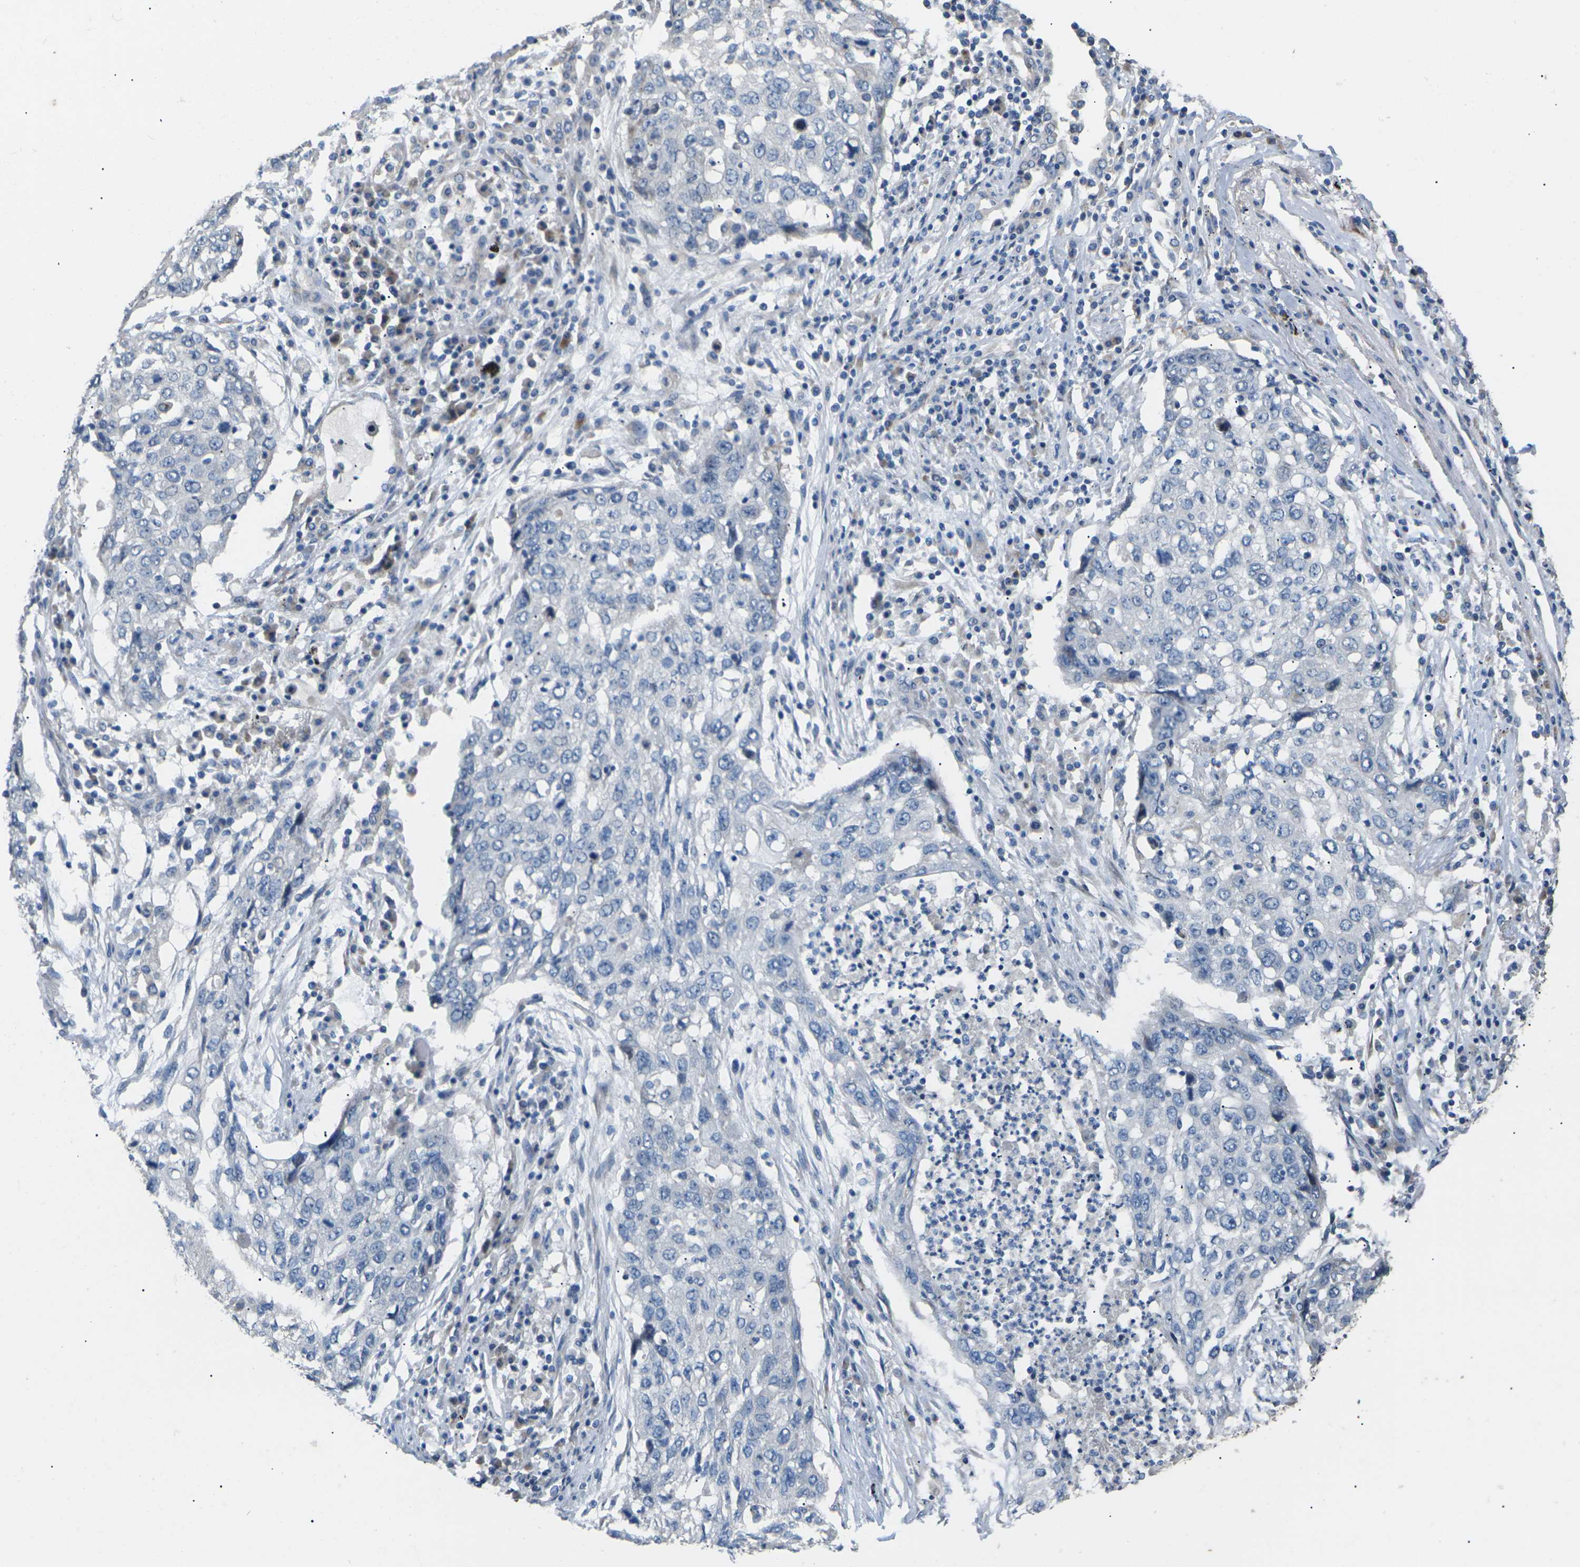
{"staining": {"intensity": "negative", "quantity": "none", "location": "none"}, "tissue": "lung cancer", "cell_type": "Tumor cells", "image_type": "cancer", "snomed": [{"axis": "morphology", "description": "Squamous cell carcinoma, NOS"}, {"axis": "topography", "description": "Lung"}], "caption": "There is no significant expression in tumor cells of lung cancer (squamous cell carcinoma).", "gene": "KLHDC8B", "patient": {"sex": "female", "age": 63}}